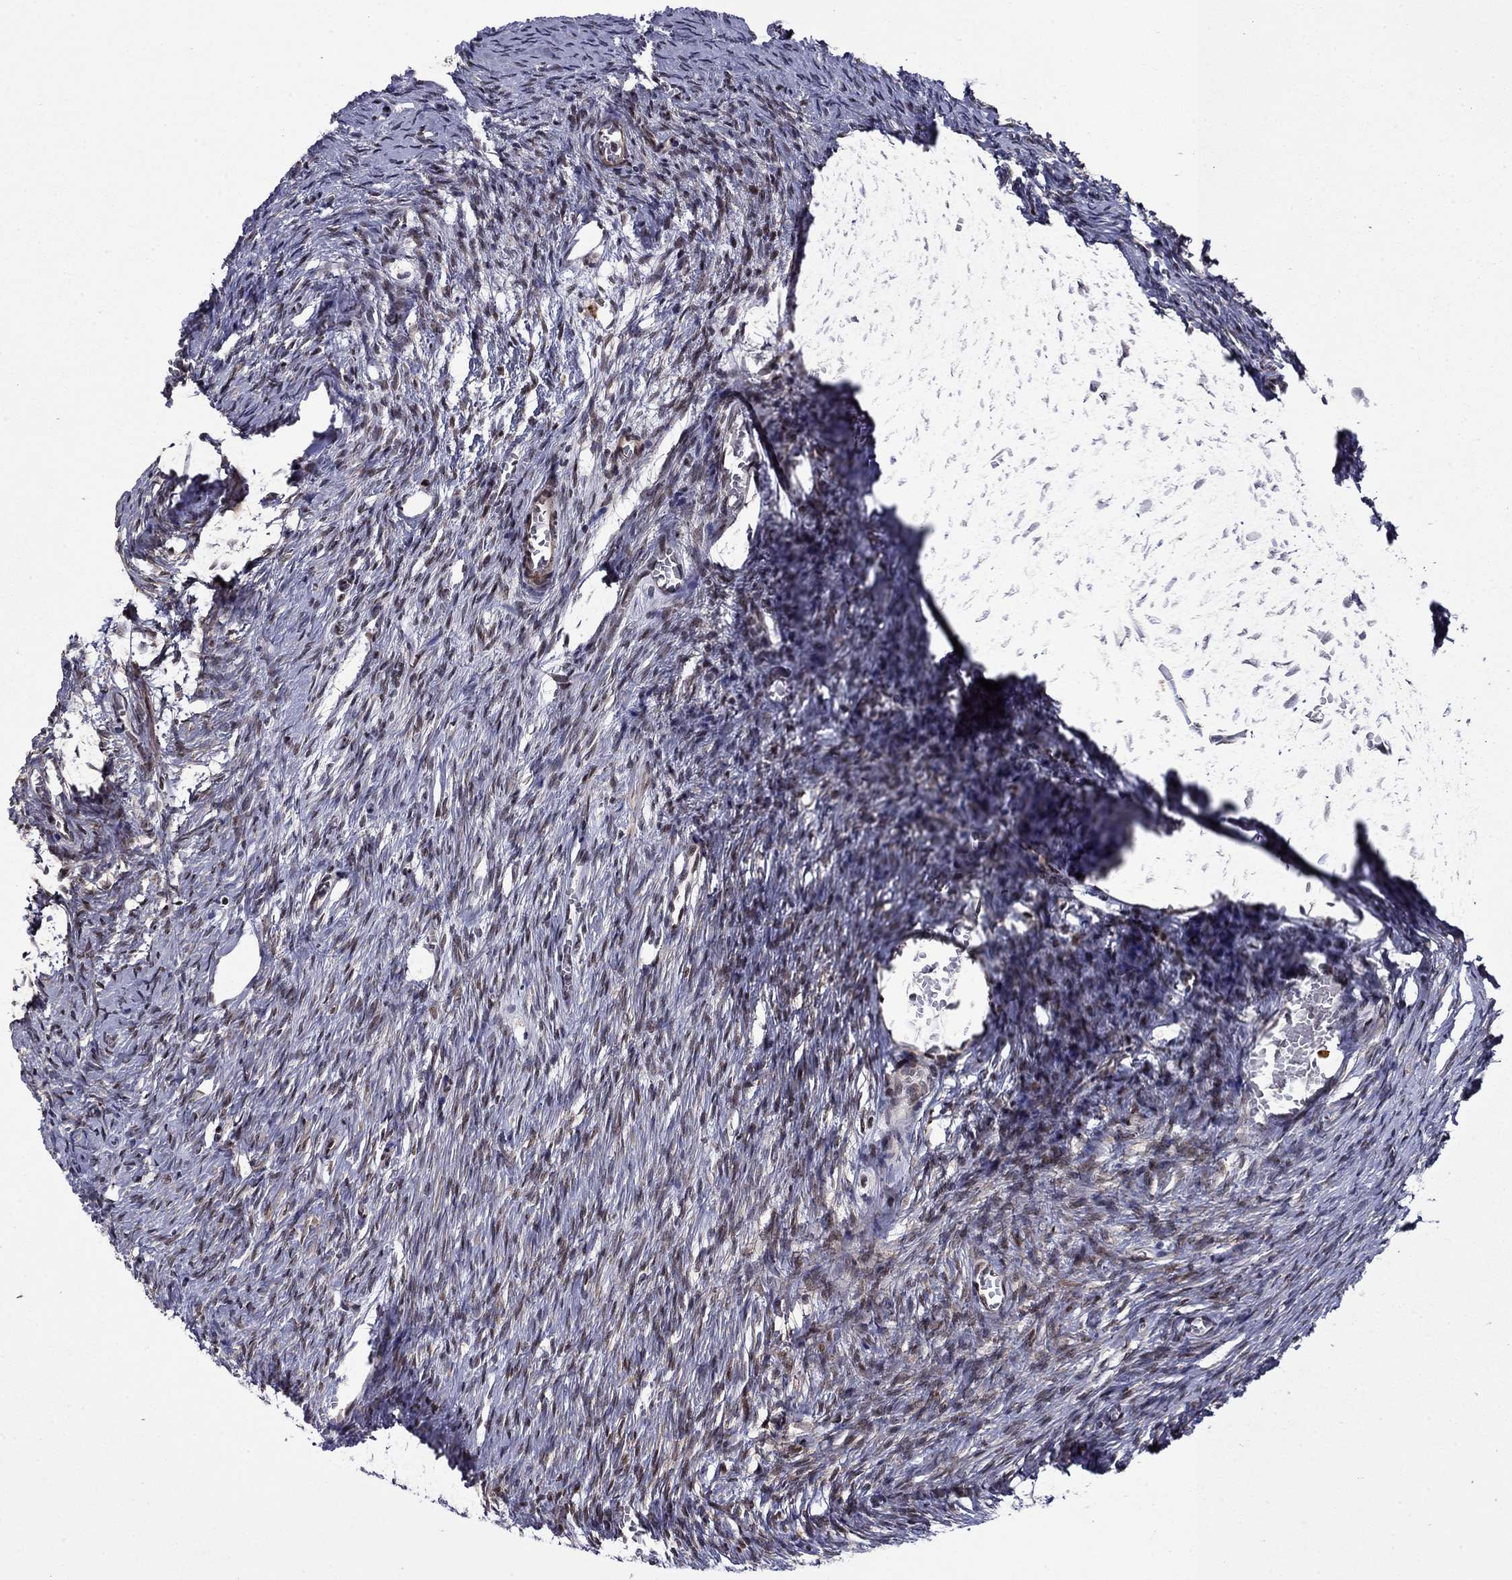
{"staining": {"intensity": "negative", "quantity": "none", "location": "none"}, "tissue": "ovary", "cell_type": "Ovarian stroma cells", "image_type": "normal", "snomed": [{"axis": "morphology", "description": "Normal tissue, NOS"}, {"axis": "topography", "description": "Ovary"}], "caption": "IHC photomicrograph of normal ovary stained for a protein (brown), which displays no positivity in ovarian stroma cells.", "gene": "SURF2", "patient": {"sex": "female", "age": 39}}